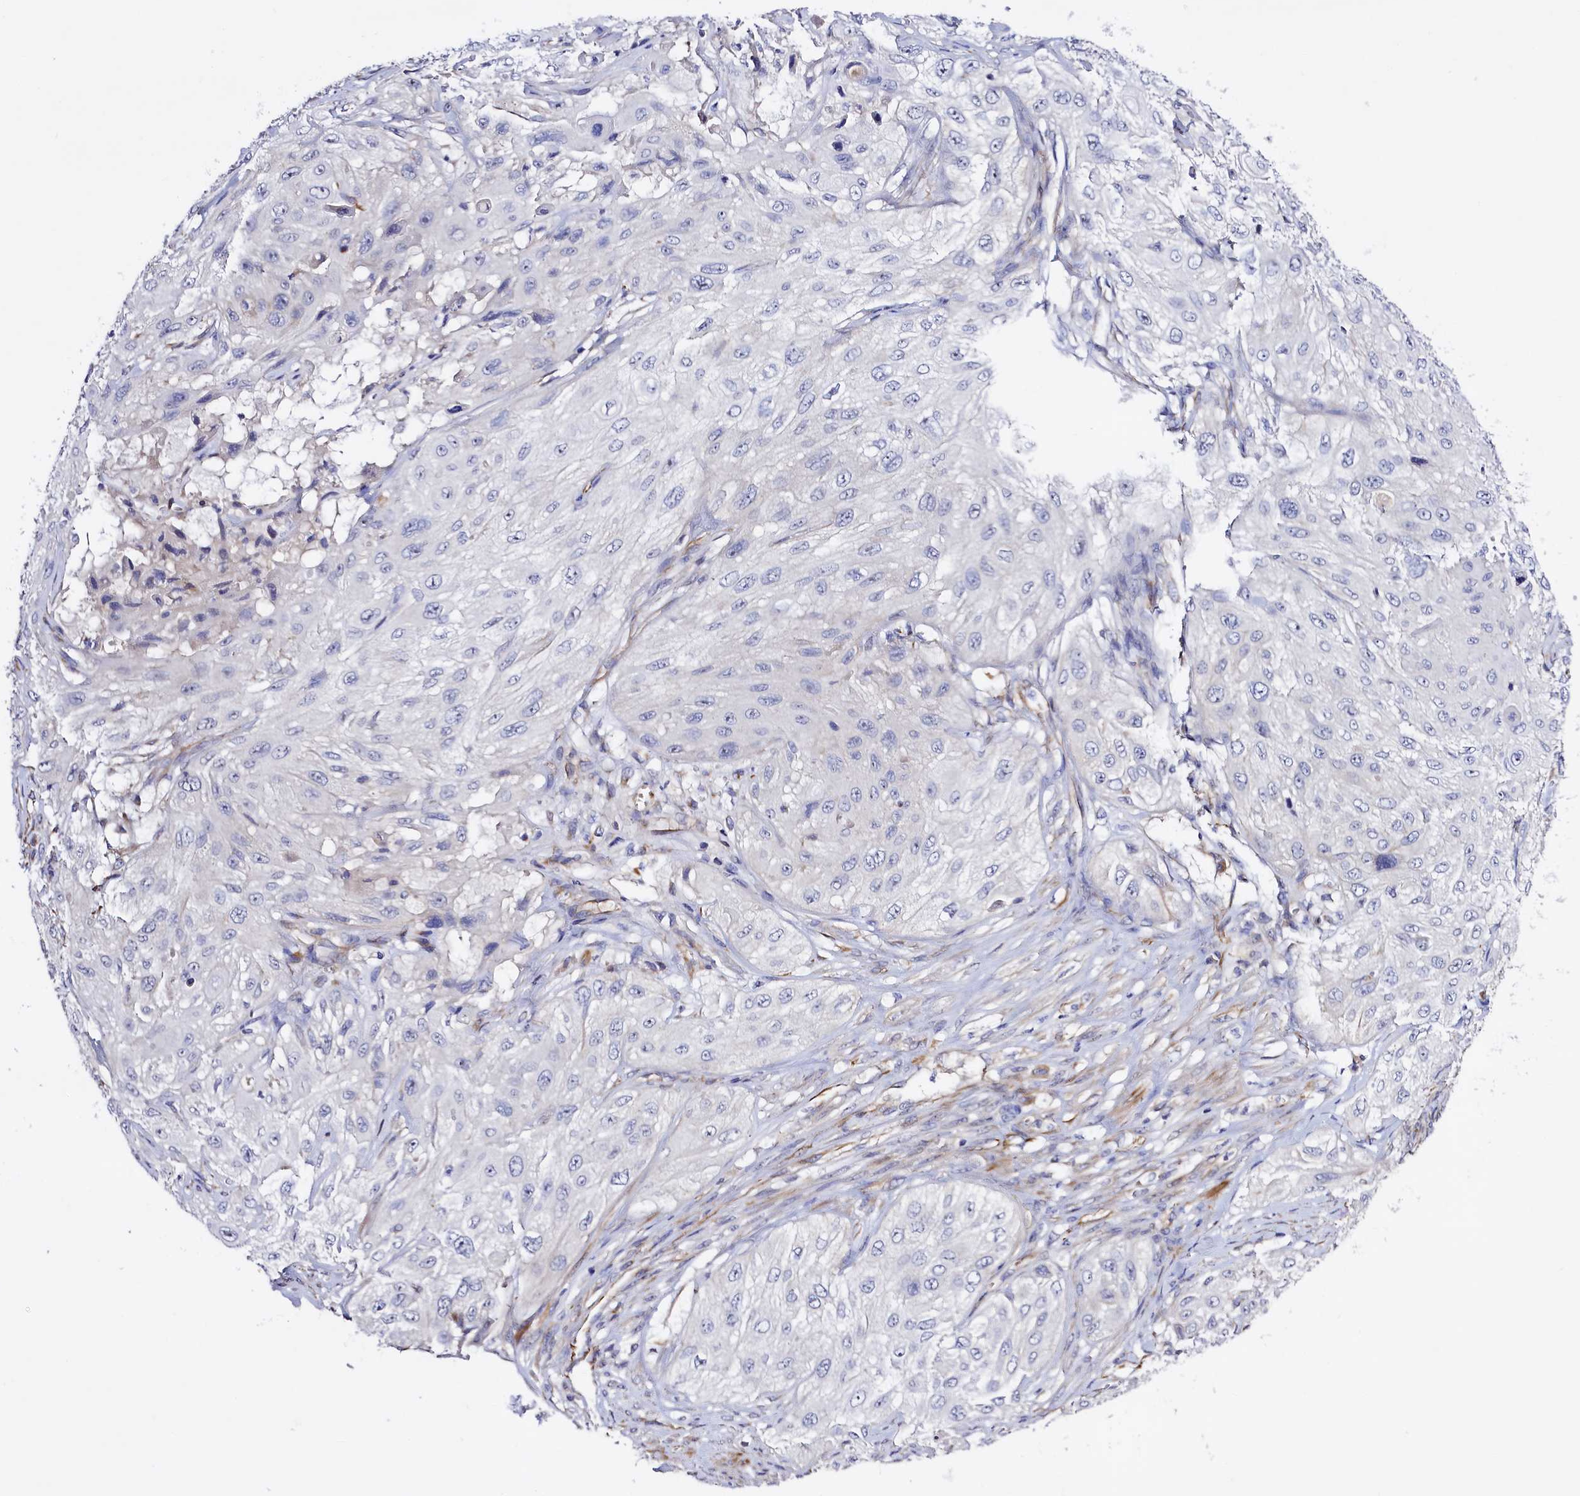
{"staining": {"intensity": "negative", "quantity": "none", "location": "none"}, "tissue": "cervical cancer", "cell_type": "Tumor cells", "image_type": "cancer", "snomed": [{"axis": "morphology", "description": "Squamous cell carcinoma, NOS"}, {"axis": "topography", "description": "Cervix"}], "caption": "DAB immunohistochemical staining of human cervical cancer shows no significant expression in tumor cells. (DAB (3,3'-diaminobenzidine) immunohistochemistry (IHC), high magnification).", "gene": "SLC7A1", "patient": {"sex": "female", "age": 42}}